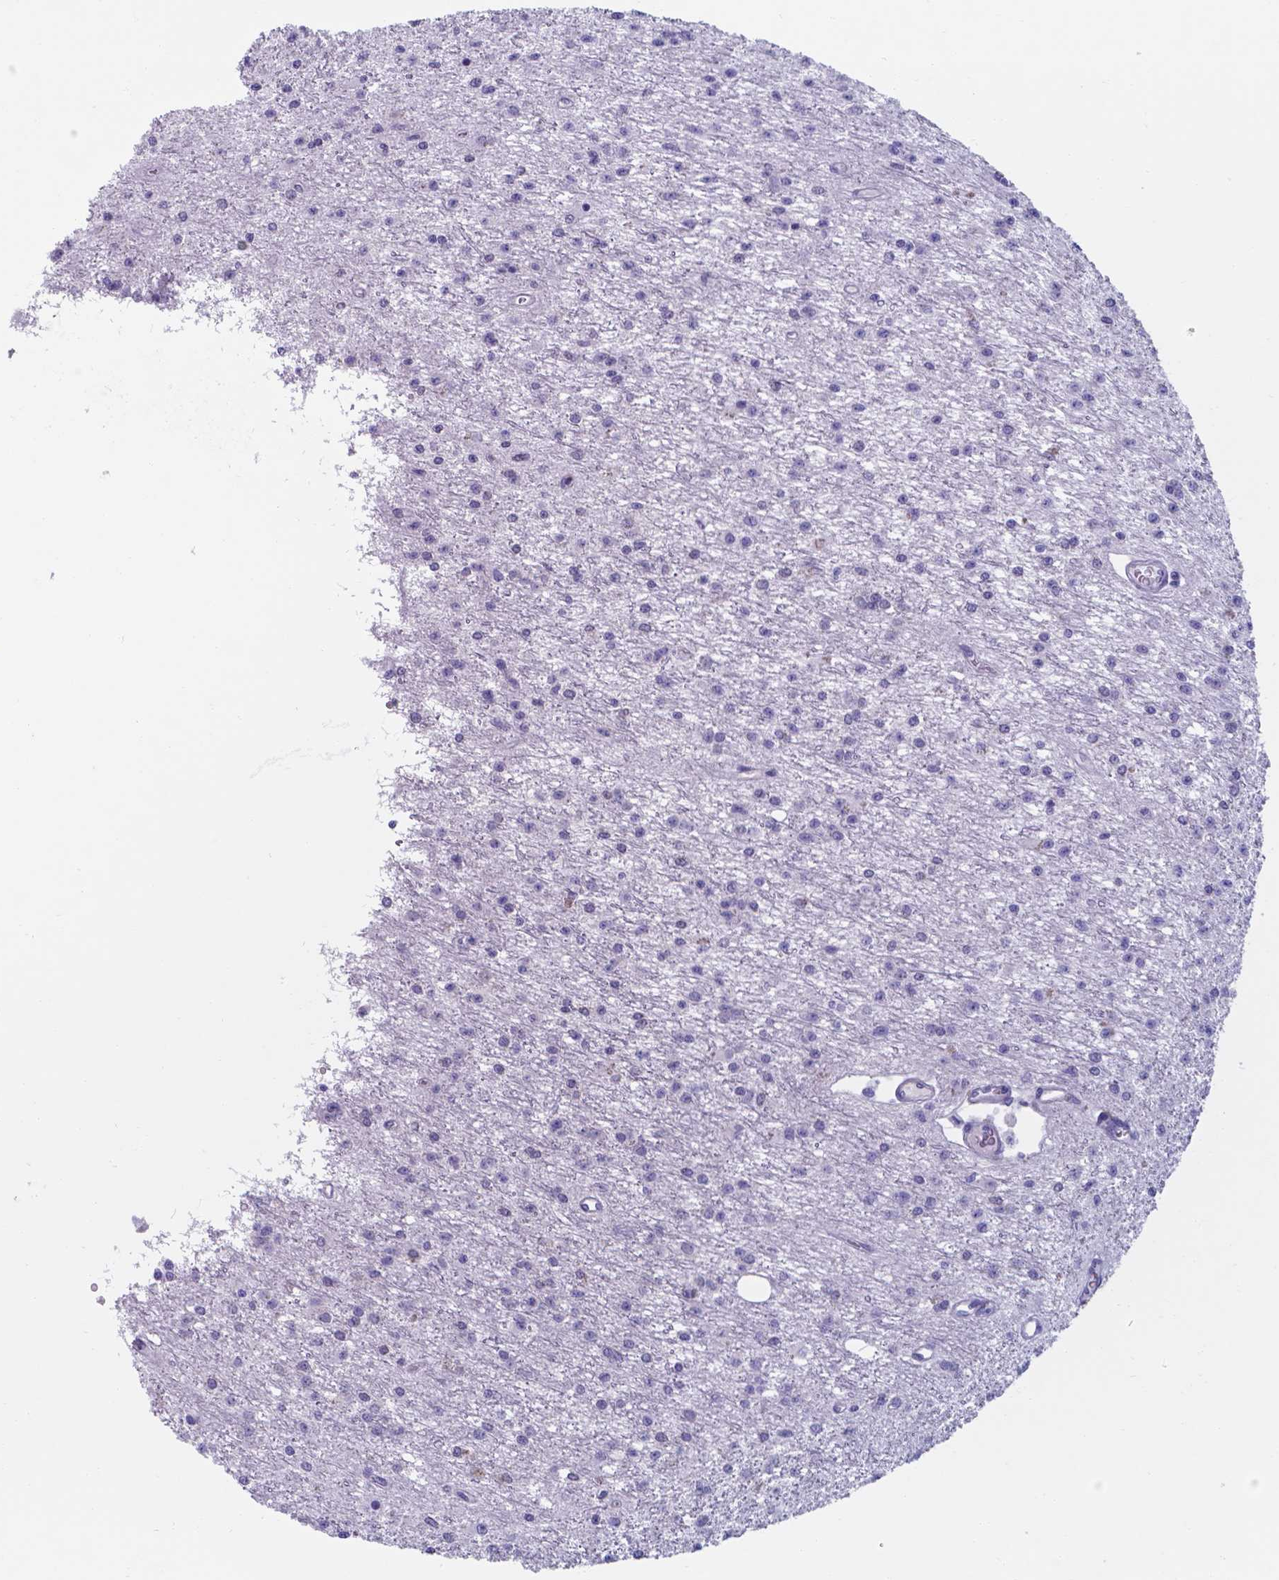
{"staining": {"intensity": "negative", "quantity": "none", "location": "none"}, "tissue": "glioma", "cell_type": "Tumor cells", "image_type": "cancer", "snomed": [{"axis": "morphology", "description": "Glioma, malignant, Low grade"}, {"axis": "topography", "description": "Brain"}], "caption": "Tumor cells show no significant staining in malignant glioma (low-grade).", "gene": "UBE2J1", "patient": {"sex": "female", "age": 45}}